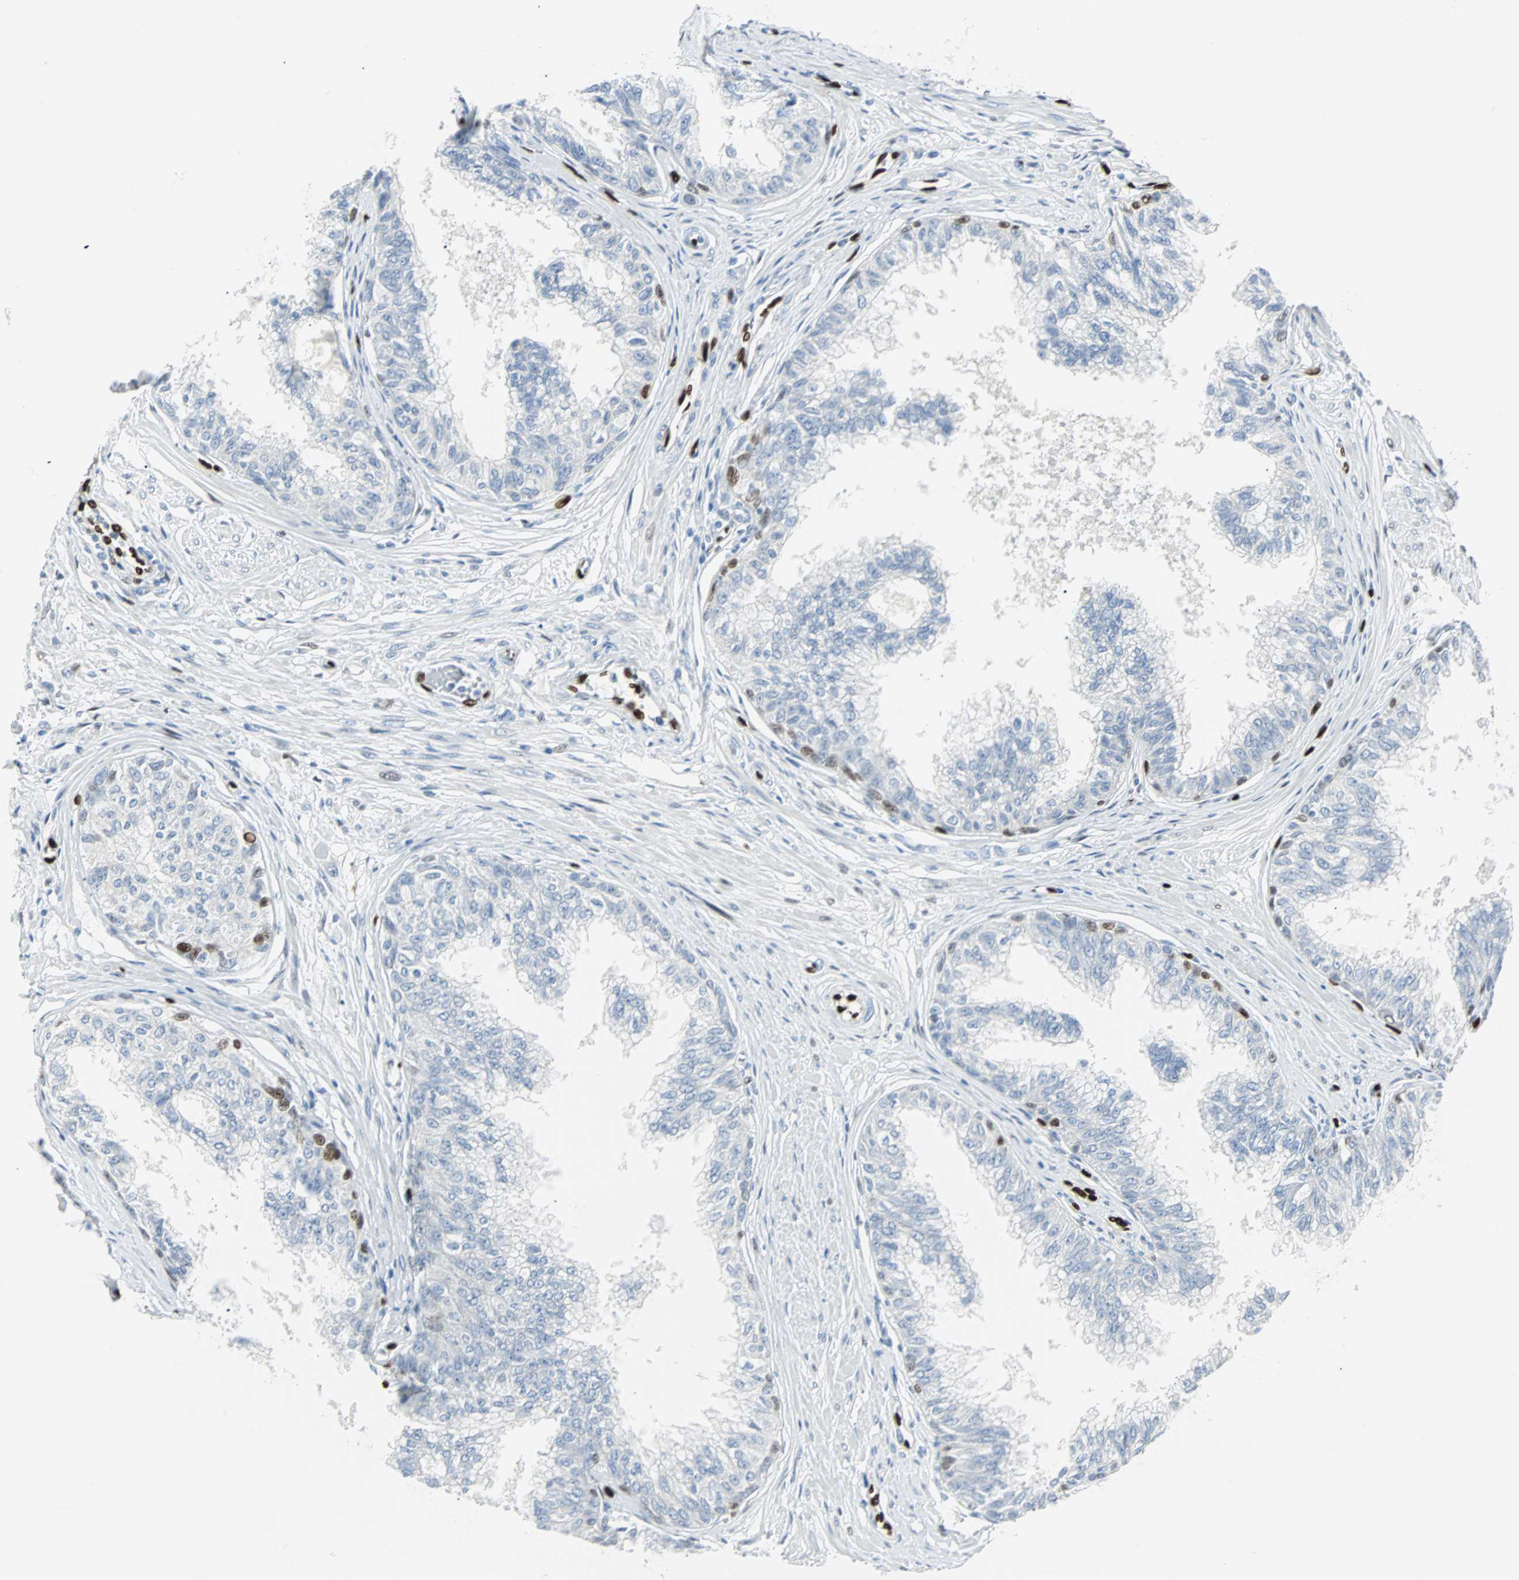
{"staining": {"intensity": "moderate", "quantity": "<25%", "location": "nuclear"}, "tissue": "prostate", "cell_type": "Glandular cells", "image_type": "normal", "snomed": [{"axis": "morphology", "description": "Normal tissue, NOS"}, {"axis": "topography", "description": "Prostate"}, {"axis": "topography", "description": "Seminal veicle"}], "caption": "Benign prostate displays moderate nuclear positivity in about <25% of glandular cells, visualized by immunohistochemistry. (DAB (3,3'-diaminobenzidine) = brown stain, brightfield microscopy at high magnification).", "gene": "IL33", "patient": {"sex": "male", "age": 60}}